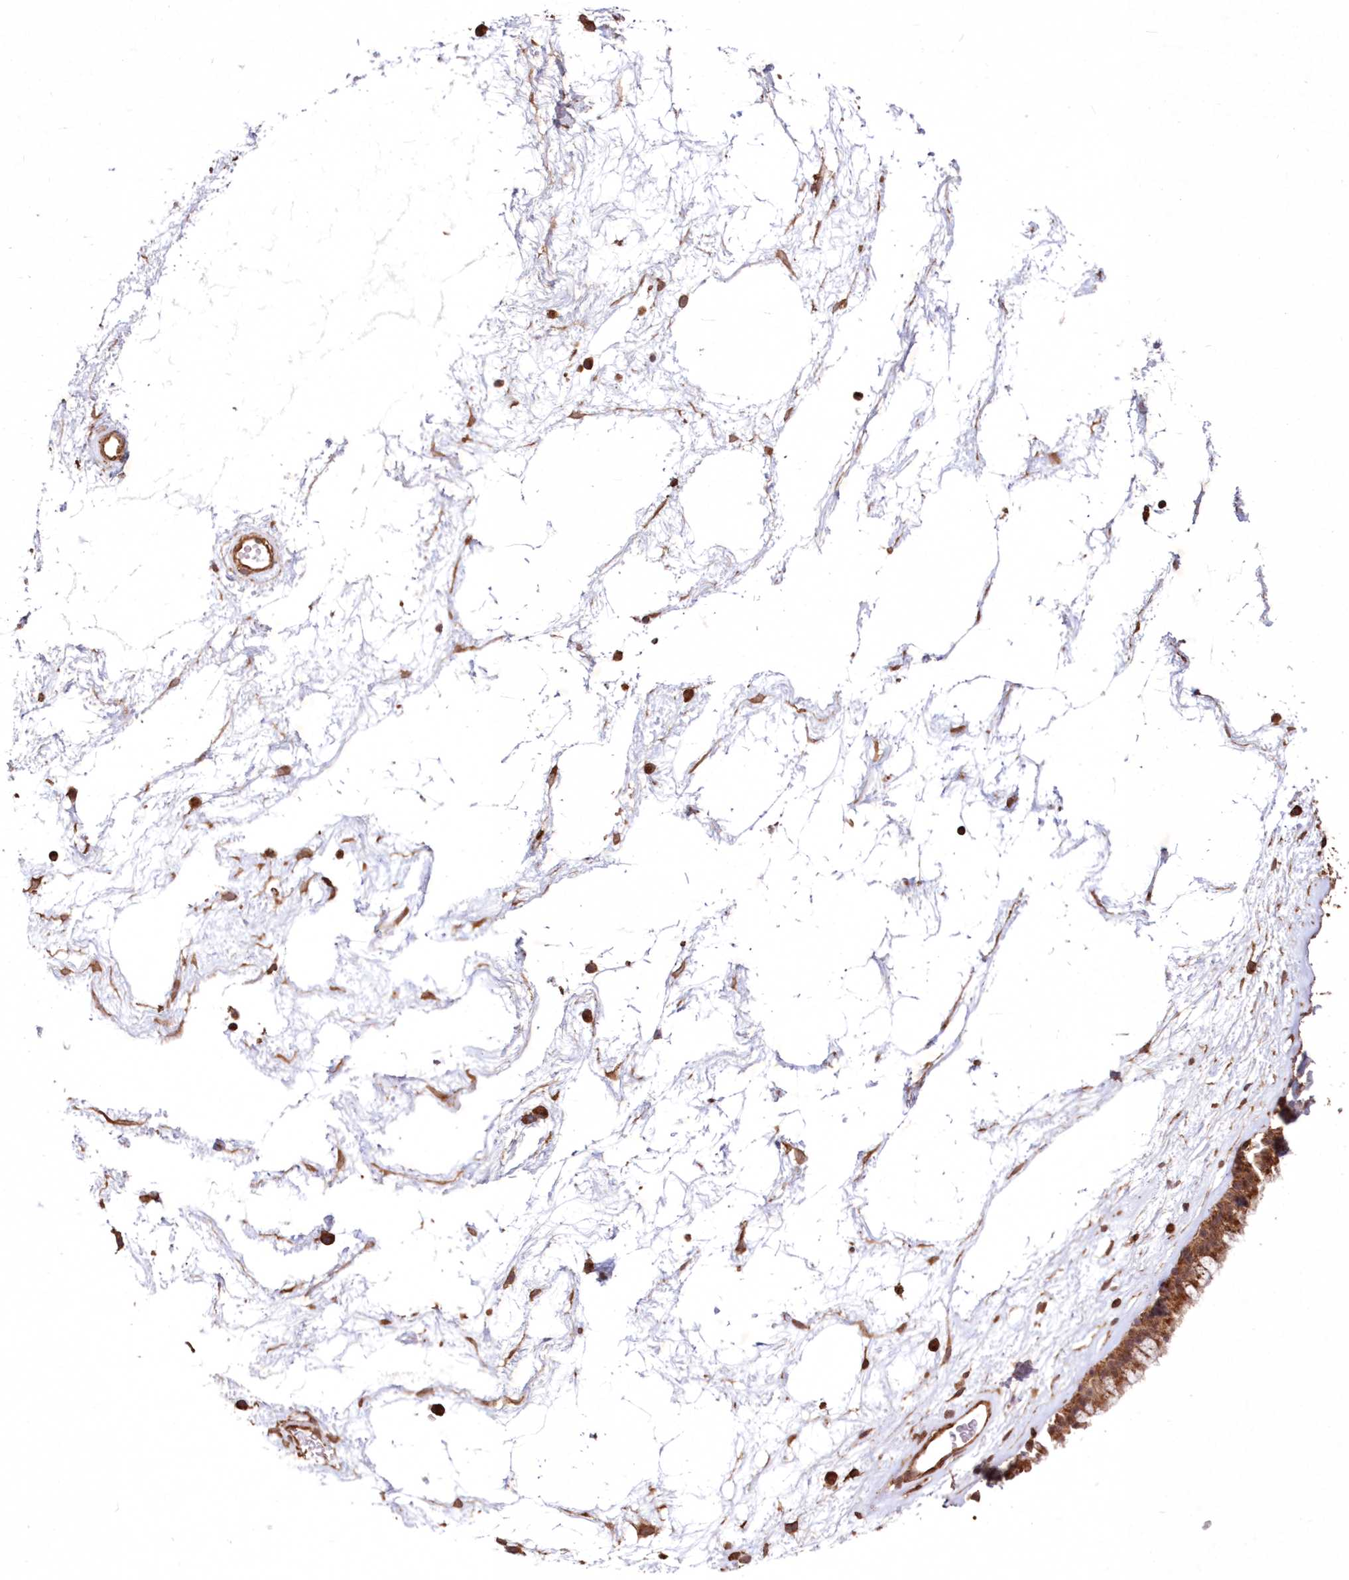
{"staining": {"intensity": "moderate", "quantity": ">75%", "location": "cytoplasmic/membranous"}, "tissue": "nasopharynx", "cell_type": "Respiratory epithelial cells", "image_type": "normal", "snomed": [{"axis": "morphology", "description": "Normal tissue, NOS"}, {"axis": "morphology", "description": "Inflammation, NOS"}, {"axis": "topography", "description": "Nasopharynx"}], "caption": "Respiratory epithelial cells display moderate cytoplasmic/membranous positivity in approximately >75% of cells in unremarkable nasopharynx. The staining was performed using DAB (3,3'-diaminobenzidine), with brown indicating positive protein expression. Nuclei are stained blue with hematoxylin.", "gene": "TMEM139", "patient": {"sex": "male", "age": 48}}